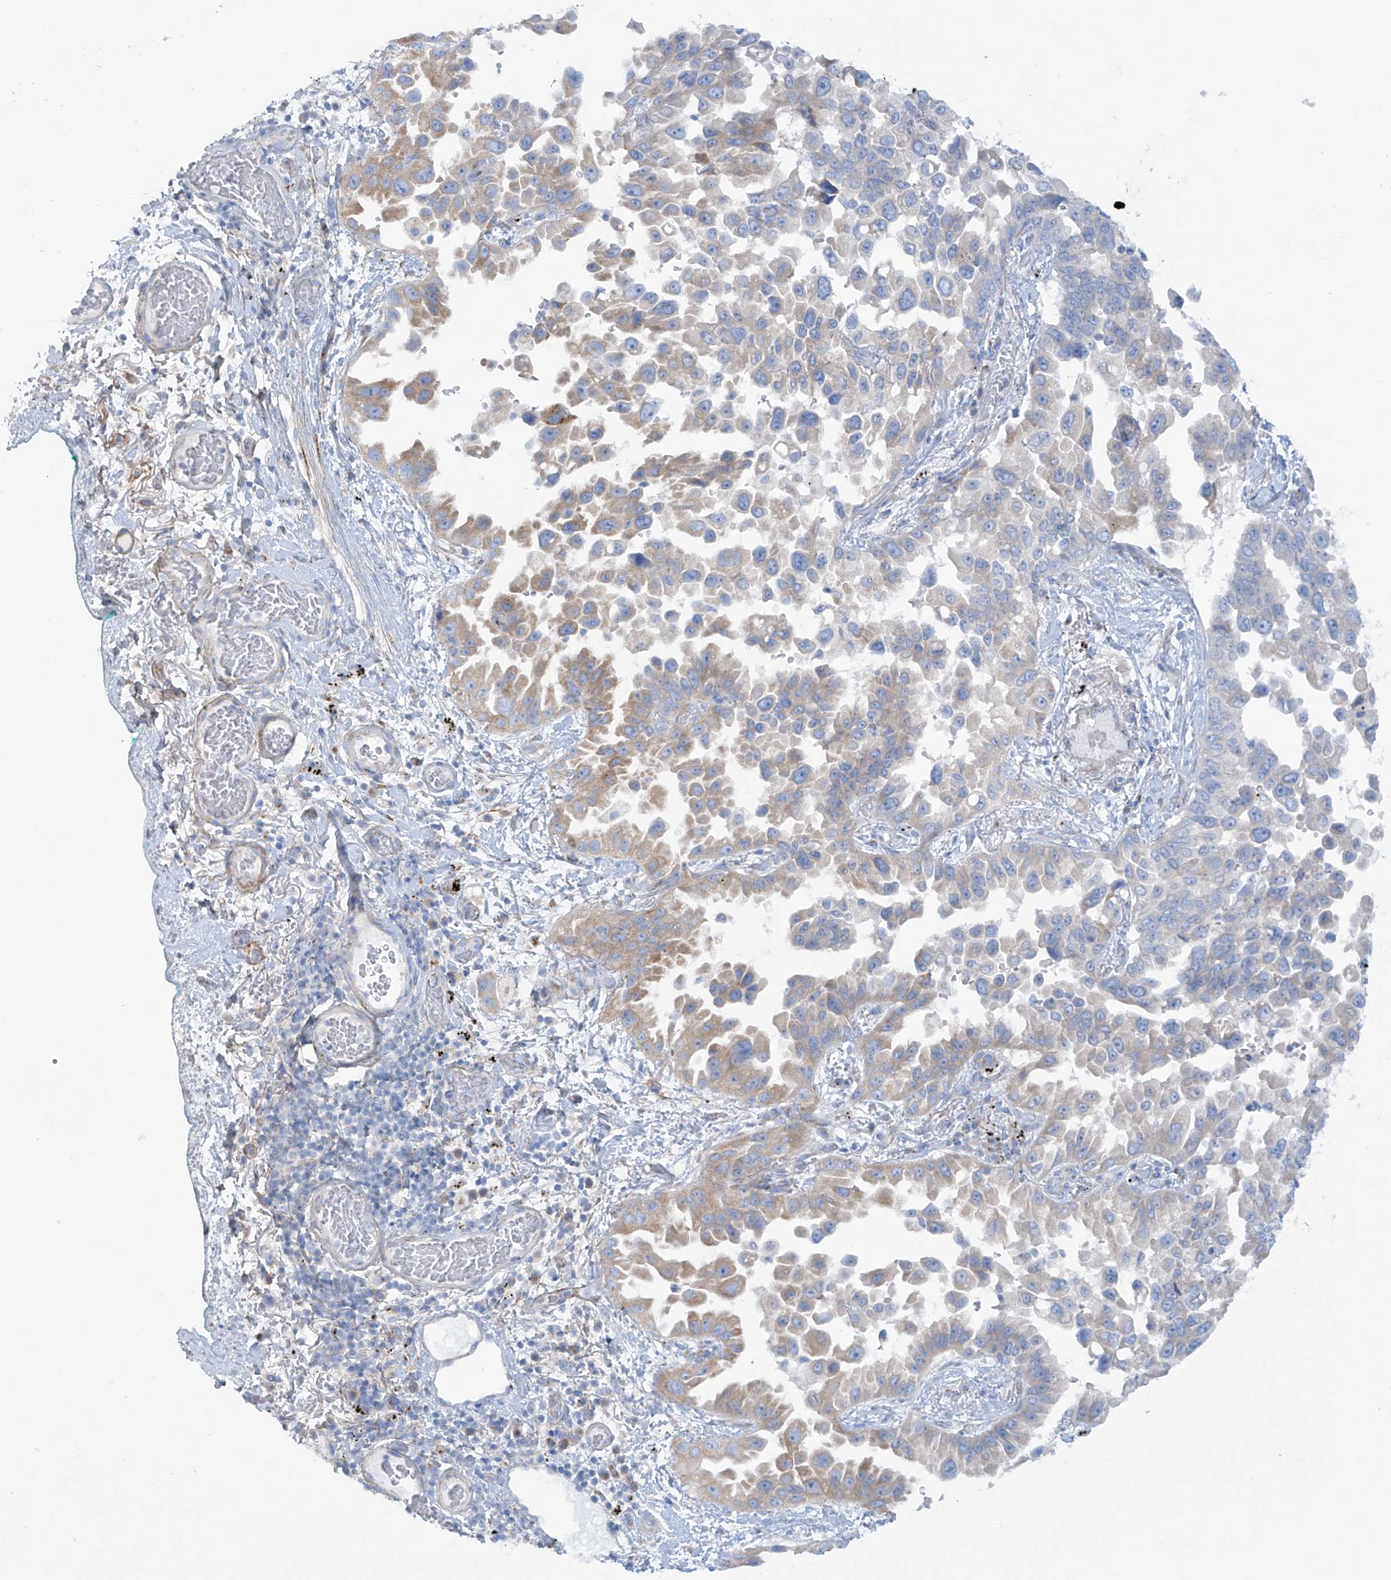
{"staining": {"intensity": "moderate", "quantity": "<25%", "location": "cytoplasmic/membranous"}, "tissue": "lung cancer", "cell_type": "Tumor cells", "image_type": "cancer", "snomed": [{"axis": "morphology", "description": "Adenocarcinoma, NOS"}, {"axis": "topography", "description": "Lung"}], "caption": "Immunohistochemical staining of lung adenocarcinoma exhibits low levels of moderate cytoplasmic/membranous expression in approximately <25% of tumor cells.", "gene": "TRMT2B", "patient": {"sex": "female", "age": 67}}